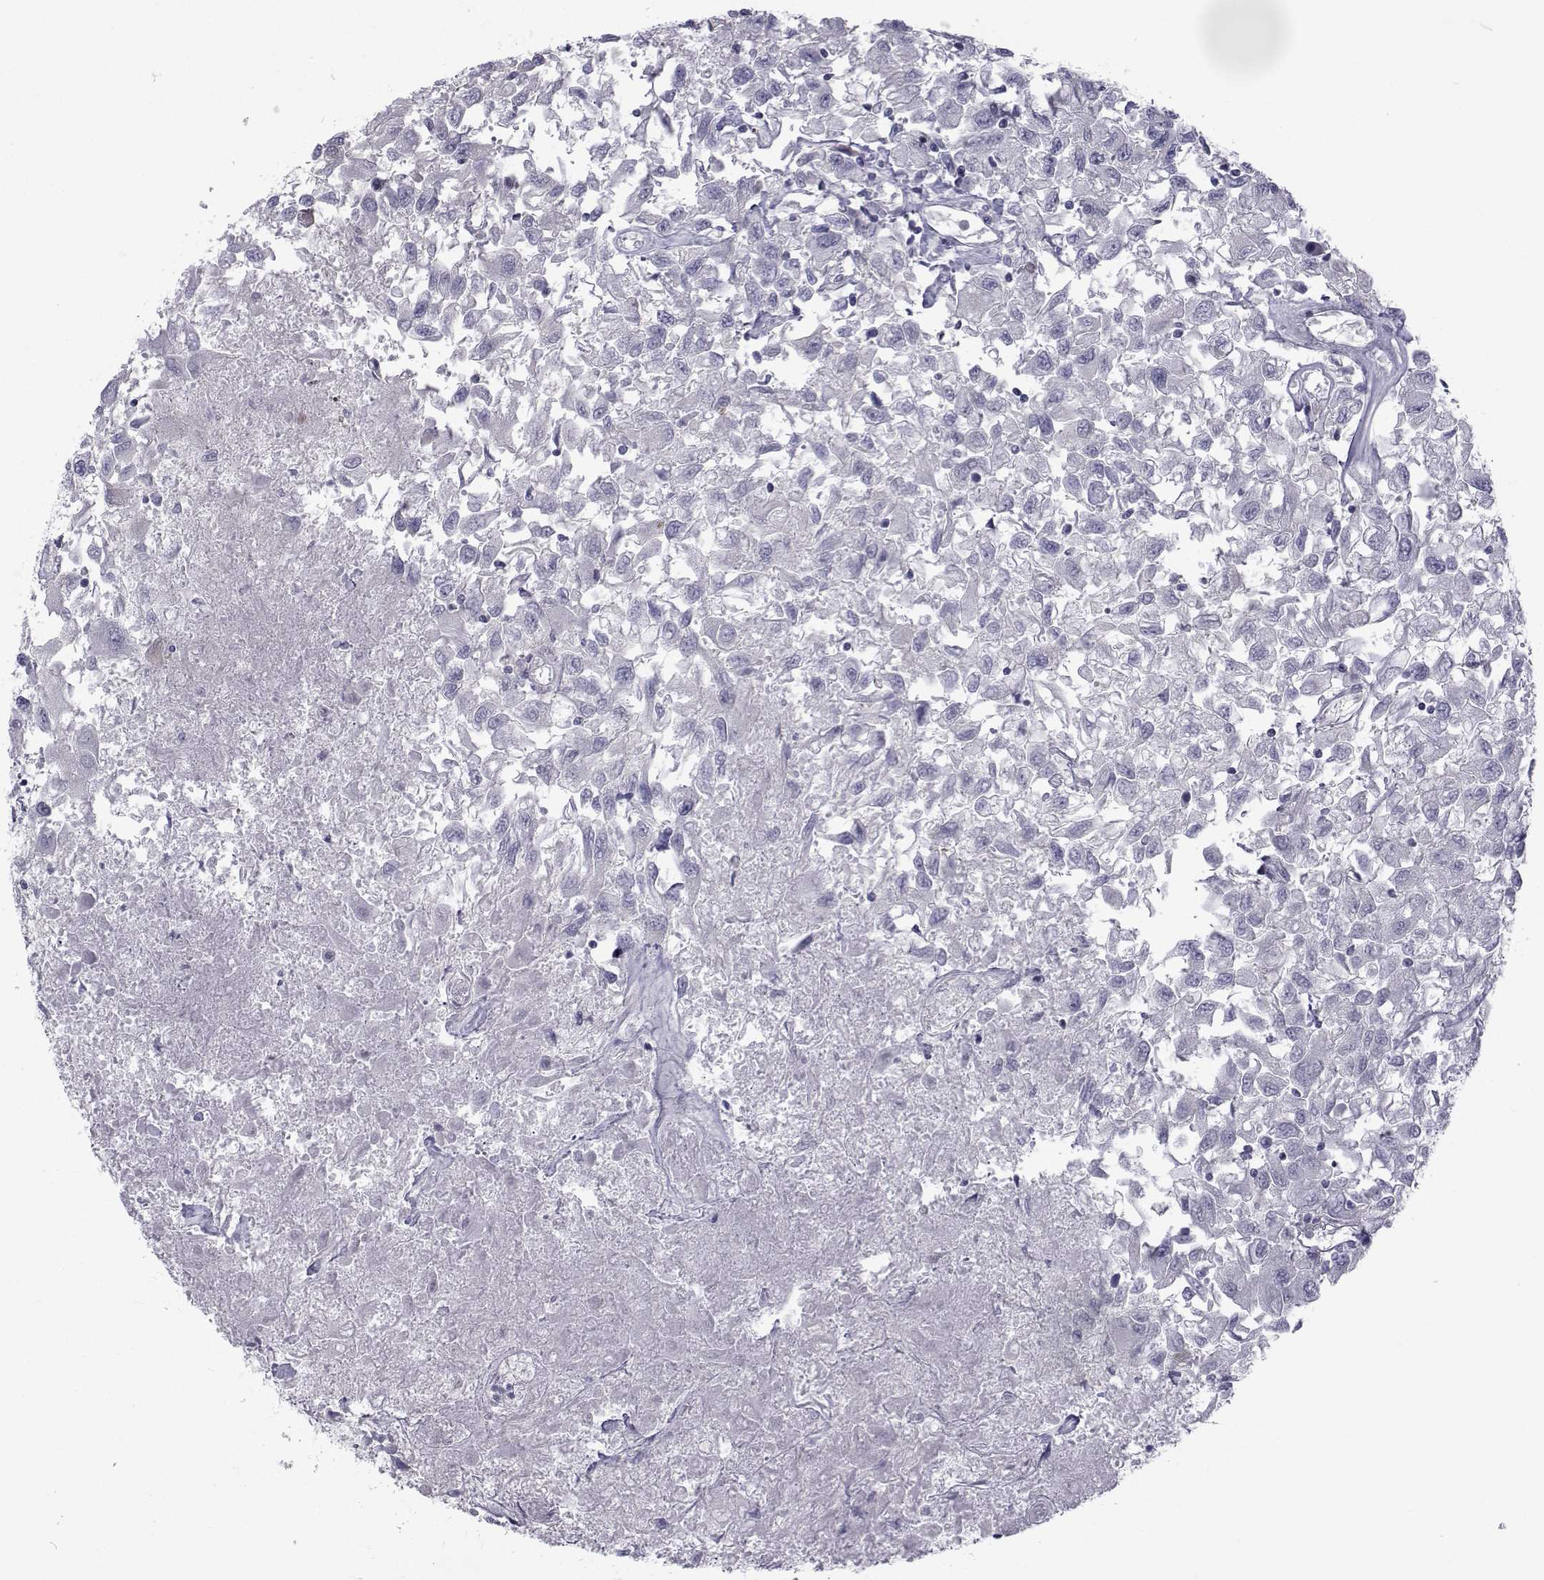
{"staining": {"intensity": "negative", "quantity": "none", "location": "none"}, "tissue": "renal cancer", "cell_type": "Tumor cells", "image_type": "cancer", "snomed": [{"axis": "morphology", "description": "Adenocarcinoma, NOS"}, {"axis": "topography", "description": "Kidney"}], "caption": "Image shows no significant protein expression in tumor cells of renal cancer.", "gene": "FDXR", "patient": {"sex": "female", "age": 76}}